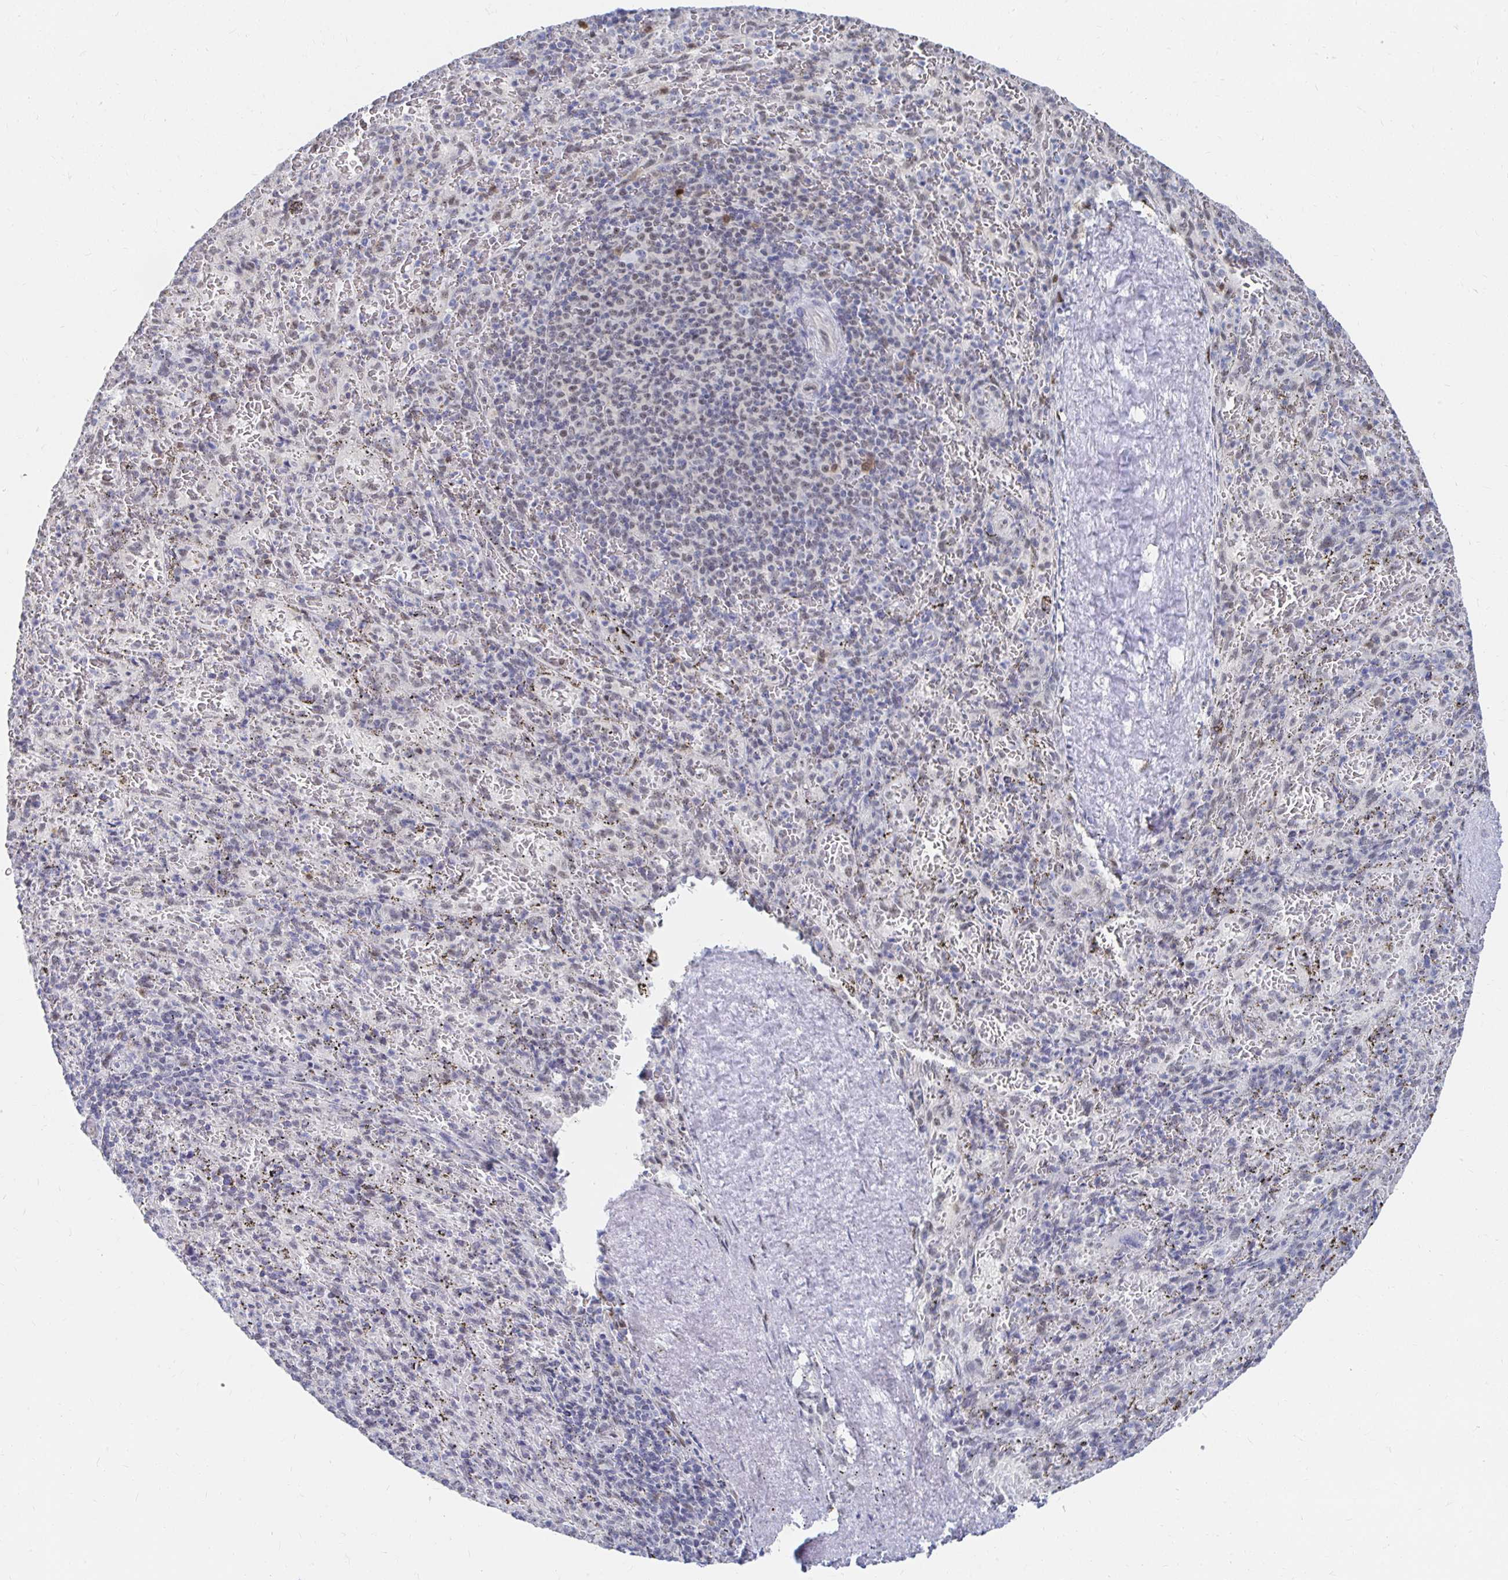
{"staining": {"intensity": "moderate", "quantity": "<25%", "location": "nuclear"}, "tissue": "spleen", "cell_type": "Cells in red pulp", "image_type": "normal", "snomed": [{"axis": "morphology", "description": "Normal tissue, NOS"}, {"axis": "topography", "description": "Spleen"}], "caption": "This is a micrograph of immunohistochemistry staining of benign spleen, which shows moderate positivity in the nuclear of cells in red pulp.", "gene": "CLIC3", "patient": {"sex": "male", "age": 57}}